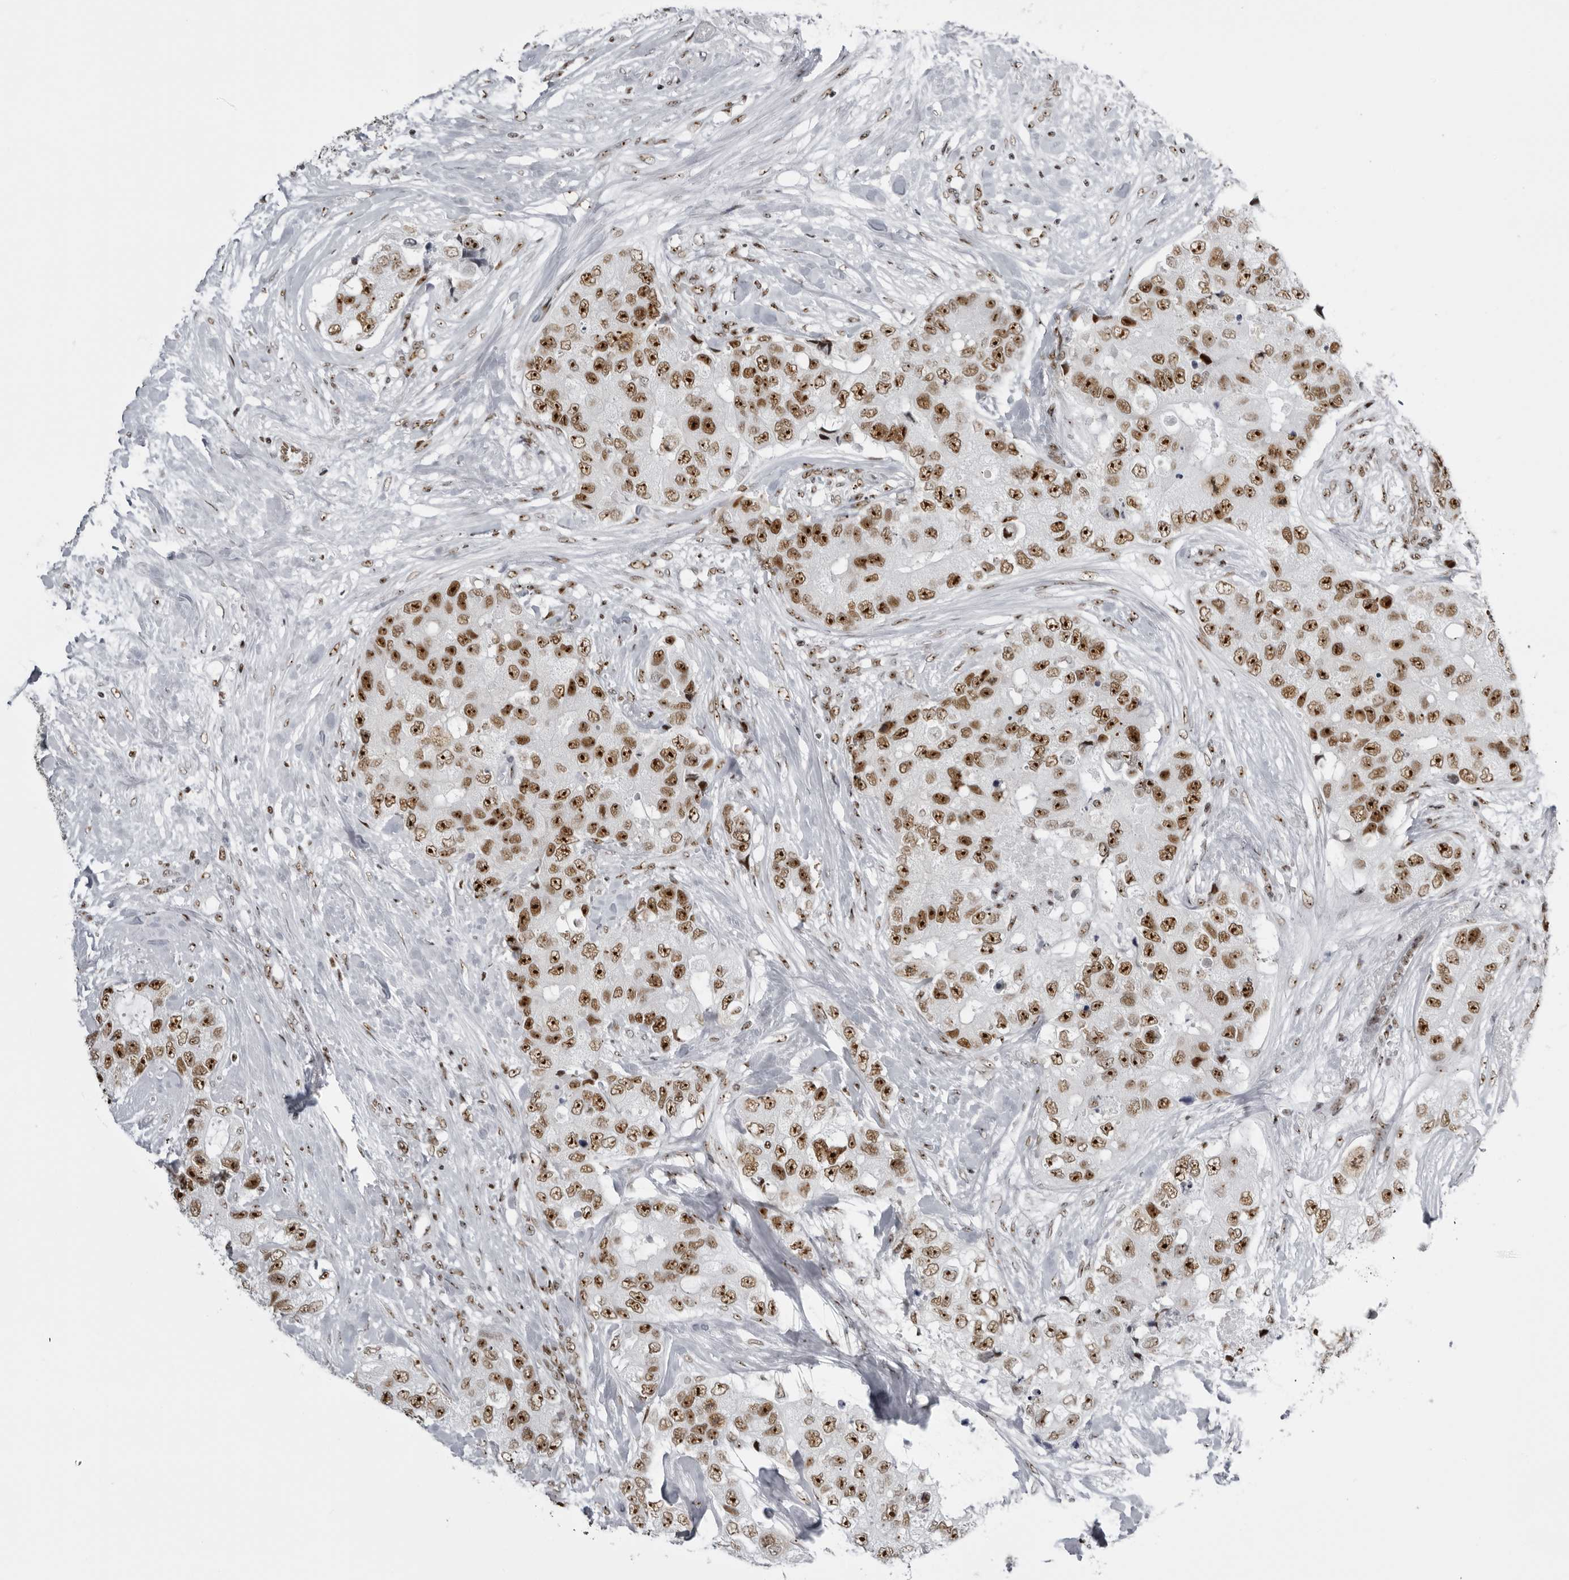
{"staining": {"intensity": "strong", "quantity": ">75%", "location": "nuclear"}, "tissue": "breast cancer", "cell_type": "Tumor cells", "image_type": "cancer", "snomed": [{"axis": "morphology", "description": "Duct carcinoma"}, {"axis": "topography", "description": "Breast"}], "caption": "Protein staining exhibits strong nuclear positivity in about >75% of tumor cells in breast cancer (invasive ductal carcinoma). Ihc stains the protein in brown and the nuclei are stained blue.", "gene": "DHX9", "patient": {"sex": "female", "age": 62}}